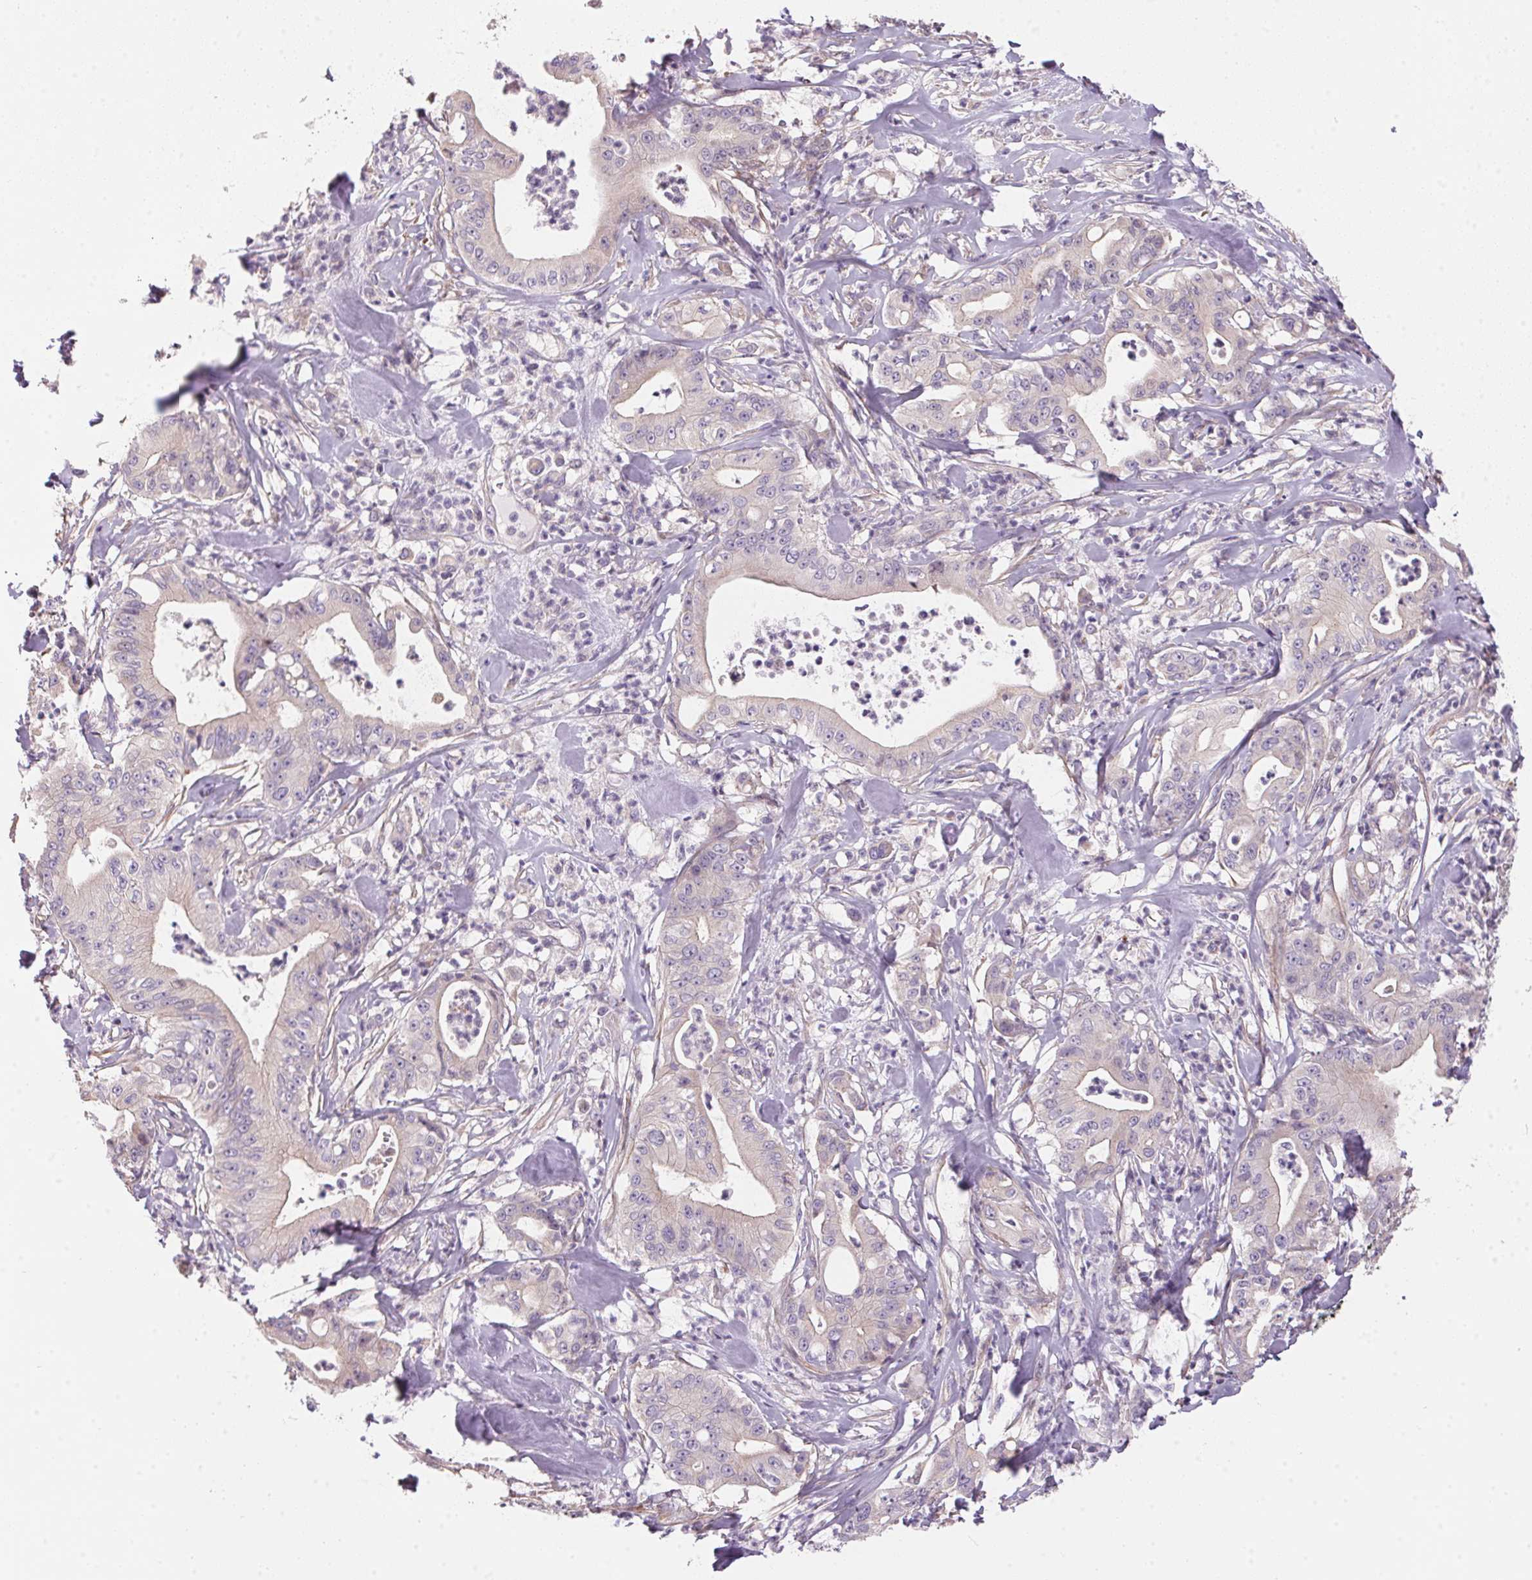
{"staining": {"intensity": "negative", "quantity": "none", "location": "none"}, "tissue": "pancreatic cancer", "cell_type": "Tumor cells", "image_type": "cancer", "snomed": [{"axis": "morphology", "description": "Adenocarcinoma, NOS"}, {"axis": "topography", "description": "Pancreas"}], "caption": "High power microscopy histopathology image of an immunohistochemistry (IHC) image of adenocarcinoma (pancreatic), revealing no significant staining in tumor cells. (Brightfield microscopy of DAB (3,3'-diaminobenzidine) immunohistochemistry at high magnification).", "gene": "UNC13B", "patient": {"sex": "male", "age": 71}}